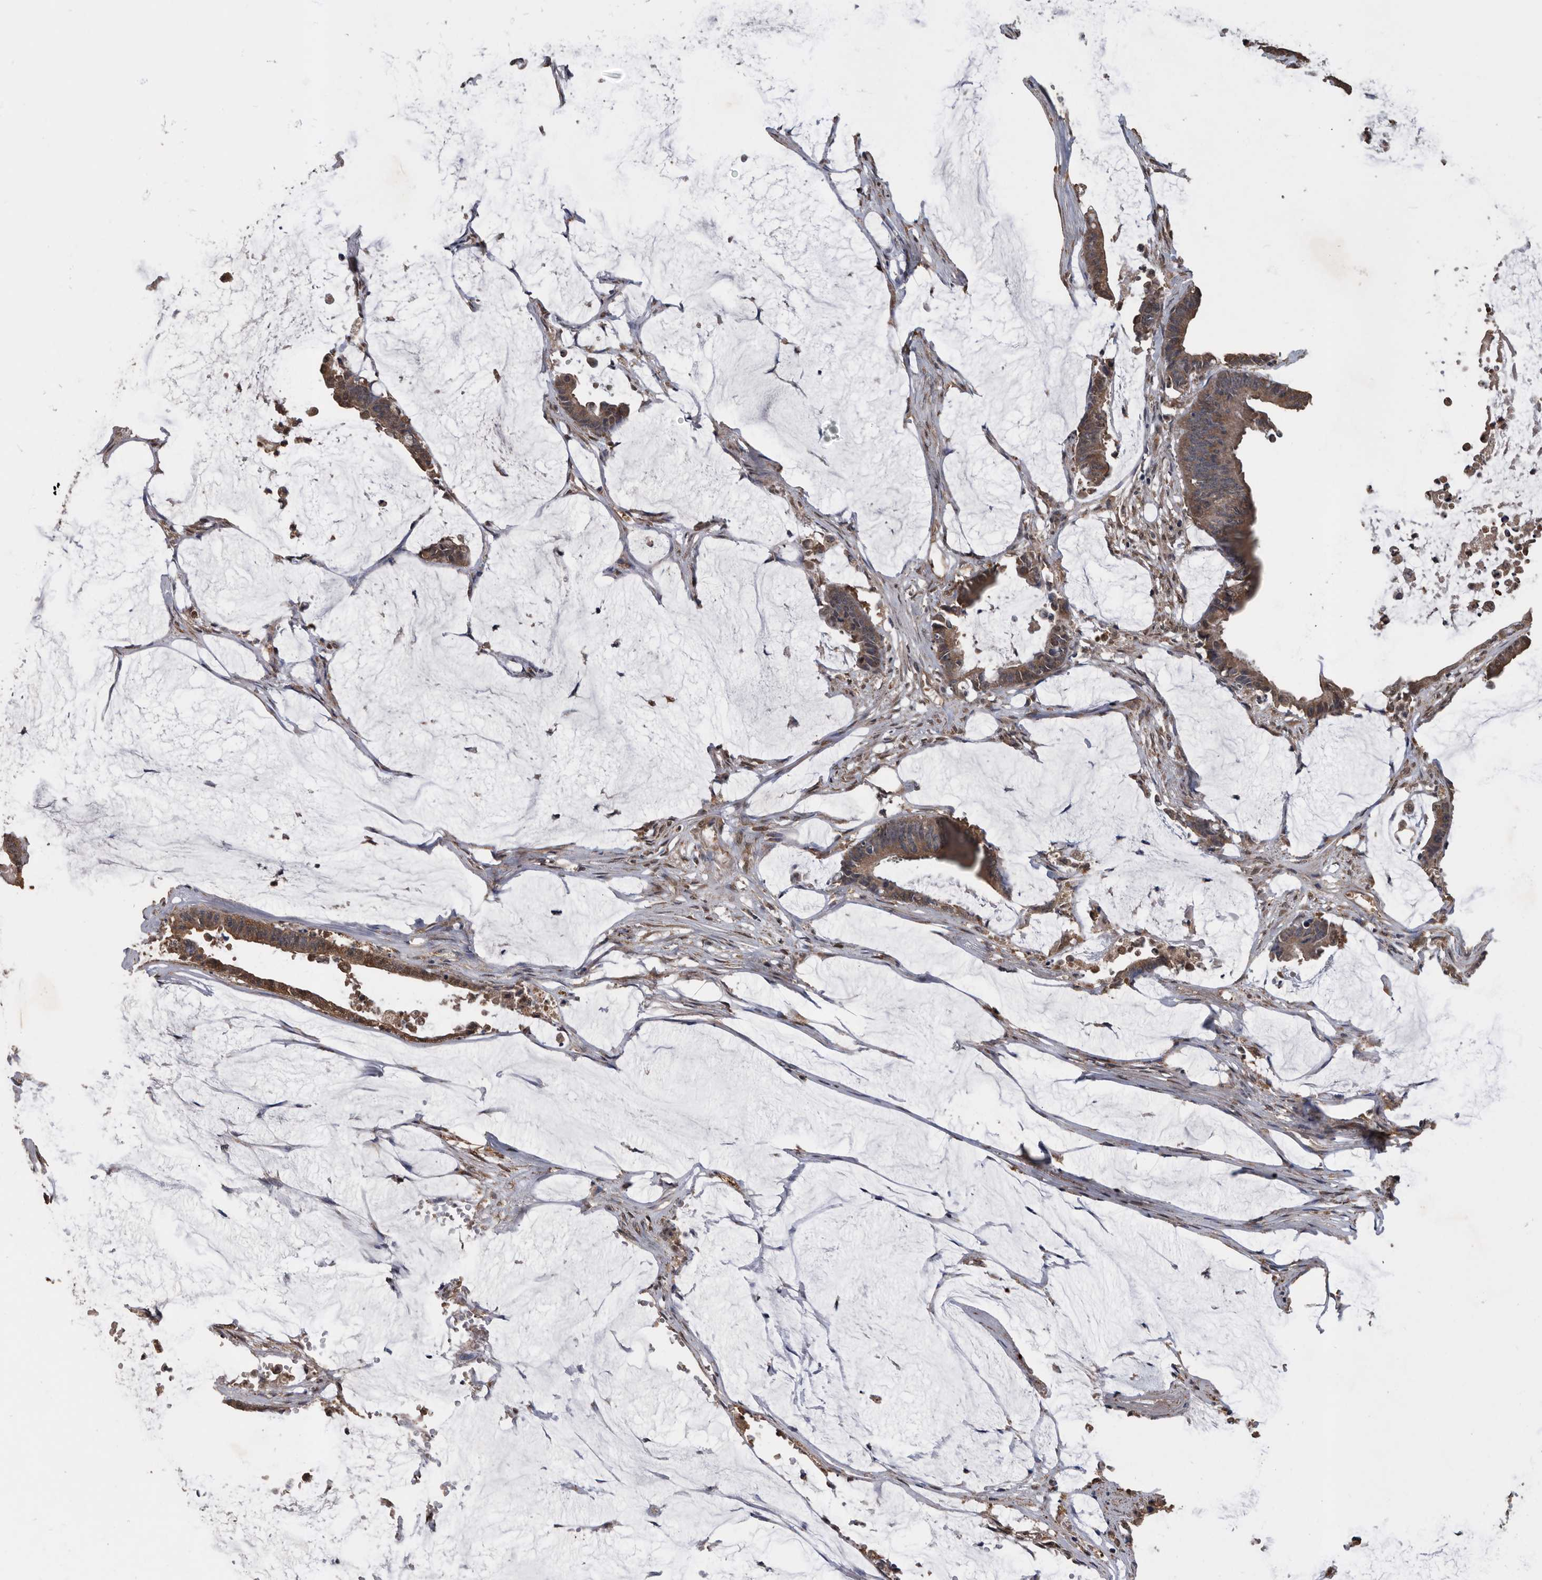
{"staining": {"intensity": "moderate", "quantity": ">75%", "location": "cytoplasmic/membranous"}, "tissue": "colorectal cancer", "cell_type": "Tumor cells", "image_type": "cancer", "snomed": [{"axis": "morphology", "description": "Adenocarcinoma, NOS"}, {"axis": "topography", "description": "Rectum"}], "caption": "There is medium levels of moderate cytoplasmic/membranous expression in tumor cells of adenocarcinoma (colorectal), as demonstrated by immunohistochemical staining (brown color).", "gene": "NRBP1", "patient": {"sex": "female", "age": 66}}